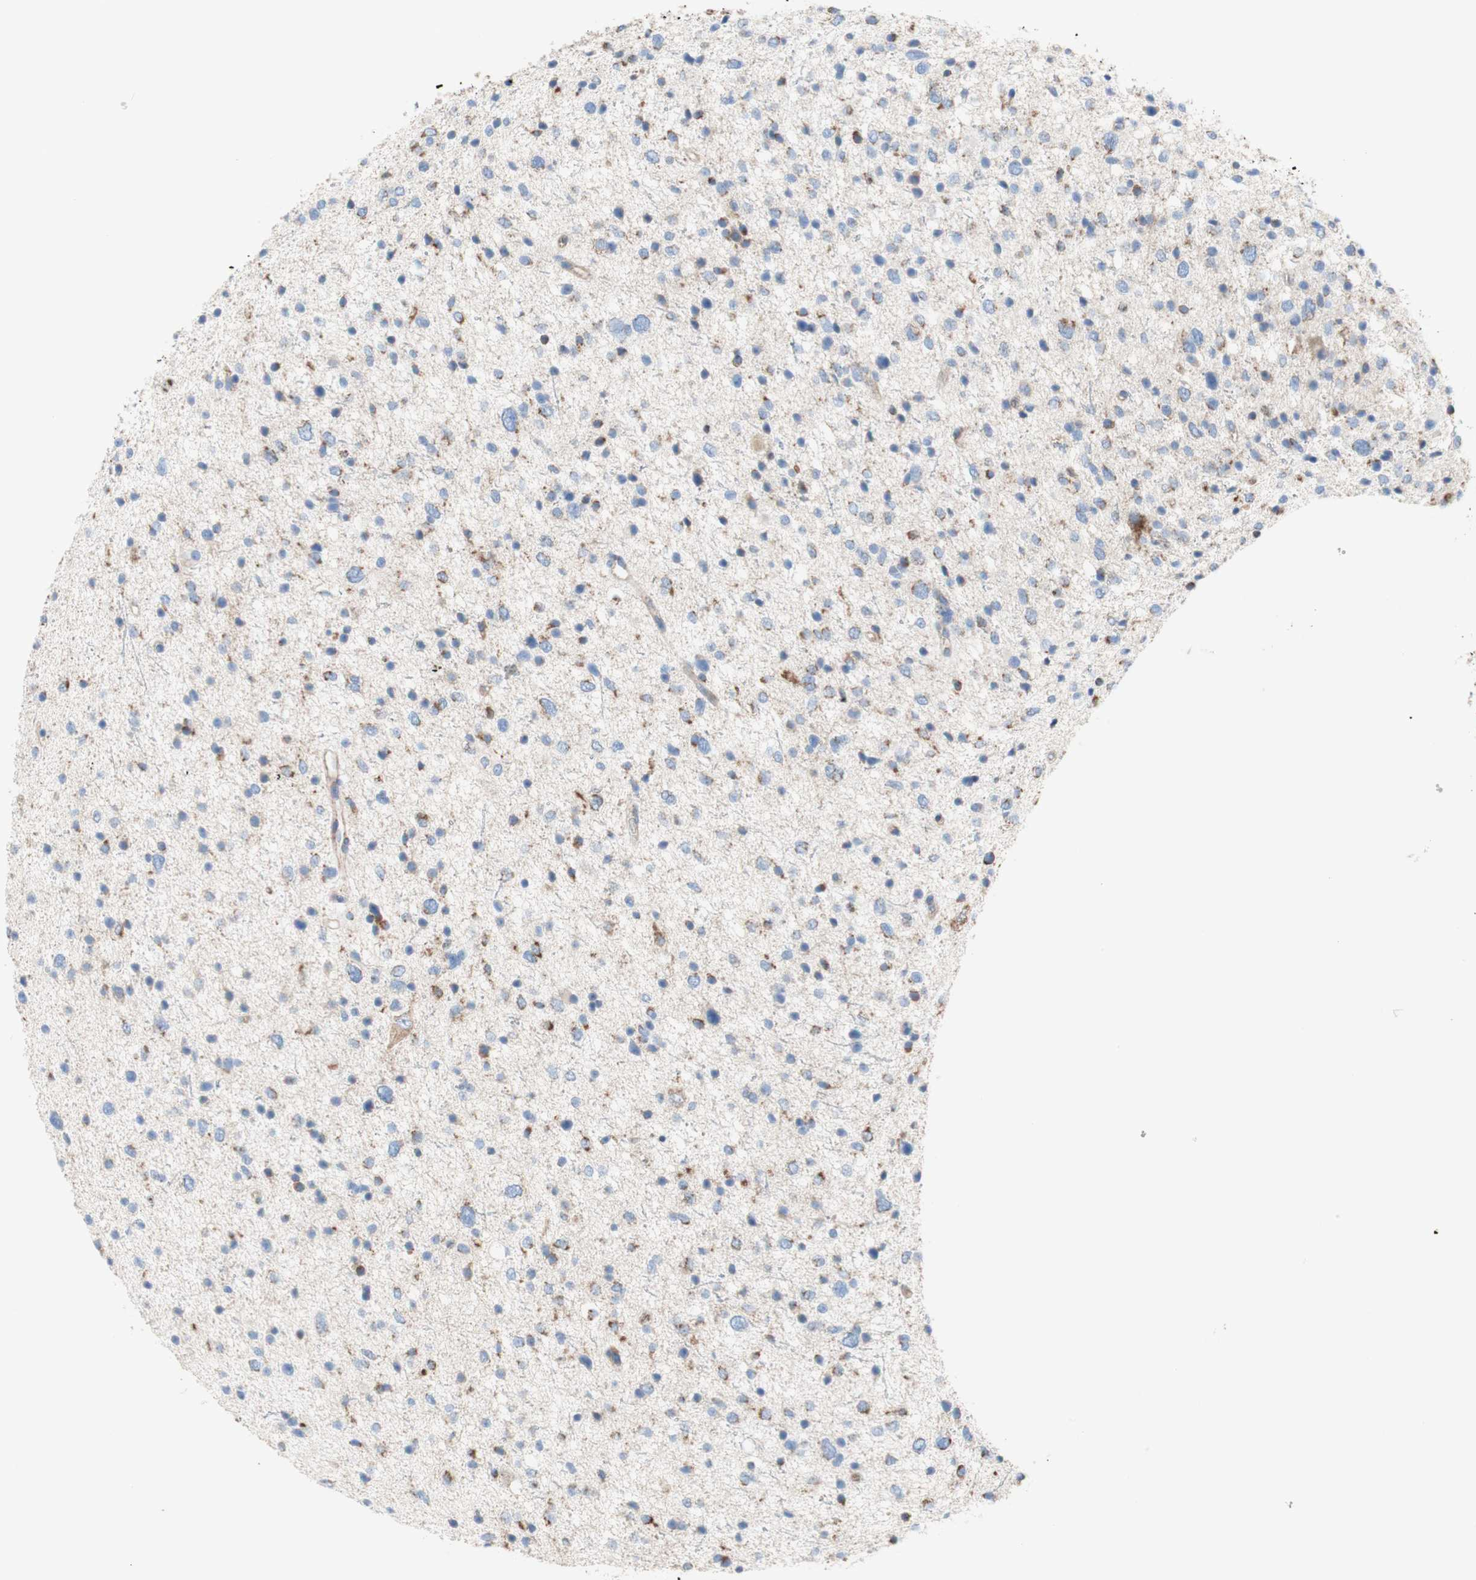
{"staining": {"intensity": "moderate", "quantity": "25%-75%", "location": "cytoplasmic/membranous"}, "tissue": "glioma", "cell_type": "Tumor cells", "image_type": "cancer", "snomed": [{"axis": "morphology", "description": "Glioma, malignant, Low grade"}, {"axis": "topography", "description": "Brain"}], "caption": "Malignant glioma (low-grade) stained with DAB IHC shows medium levels of moderate cytoplasmic/membranous staining in approximately 25%-75% of tumor cells.", "gene": "SDHB", "patient": {"sex": "female", "age": 37}}